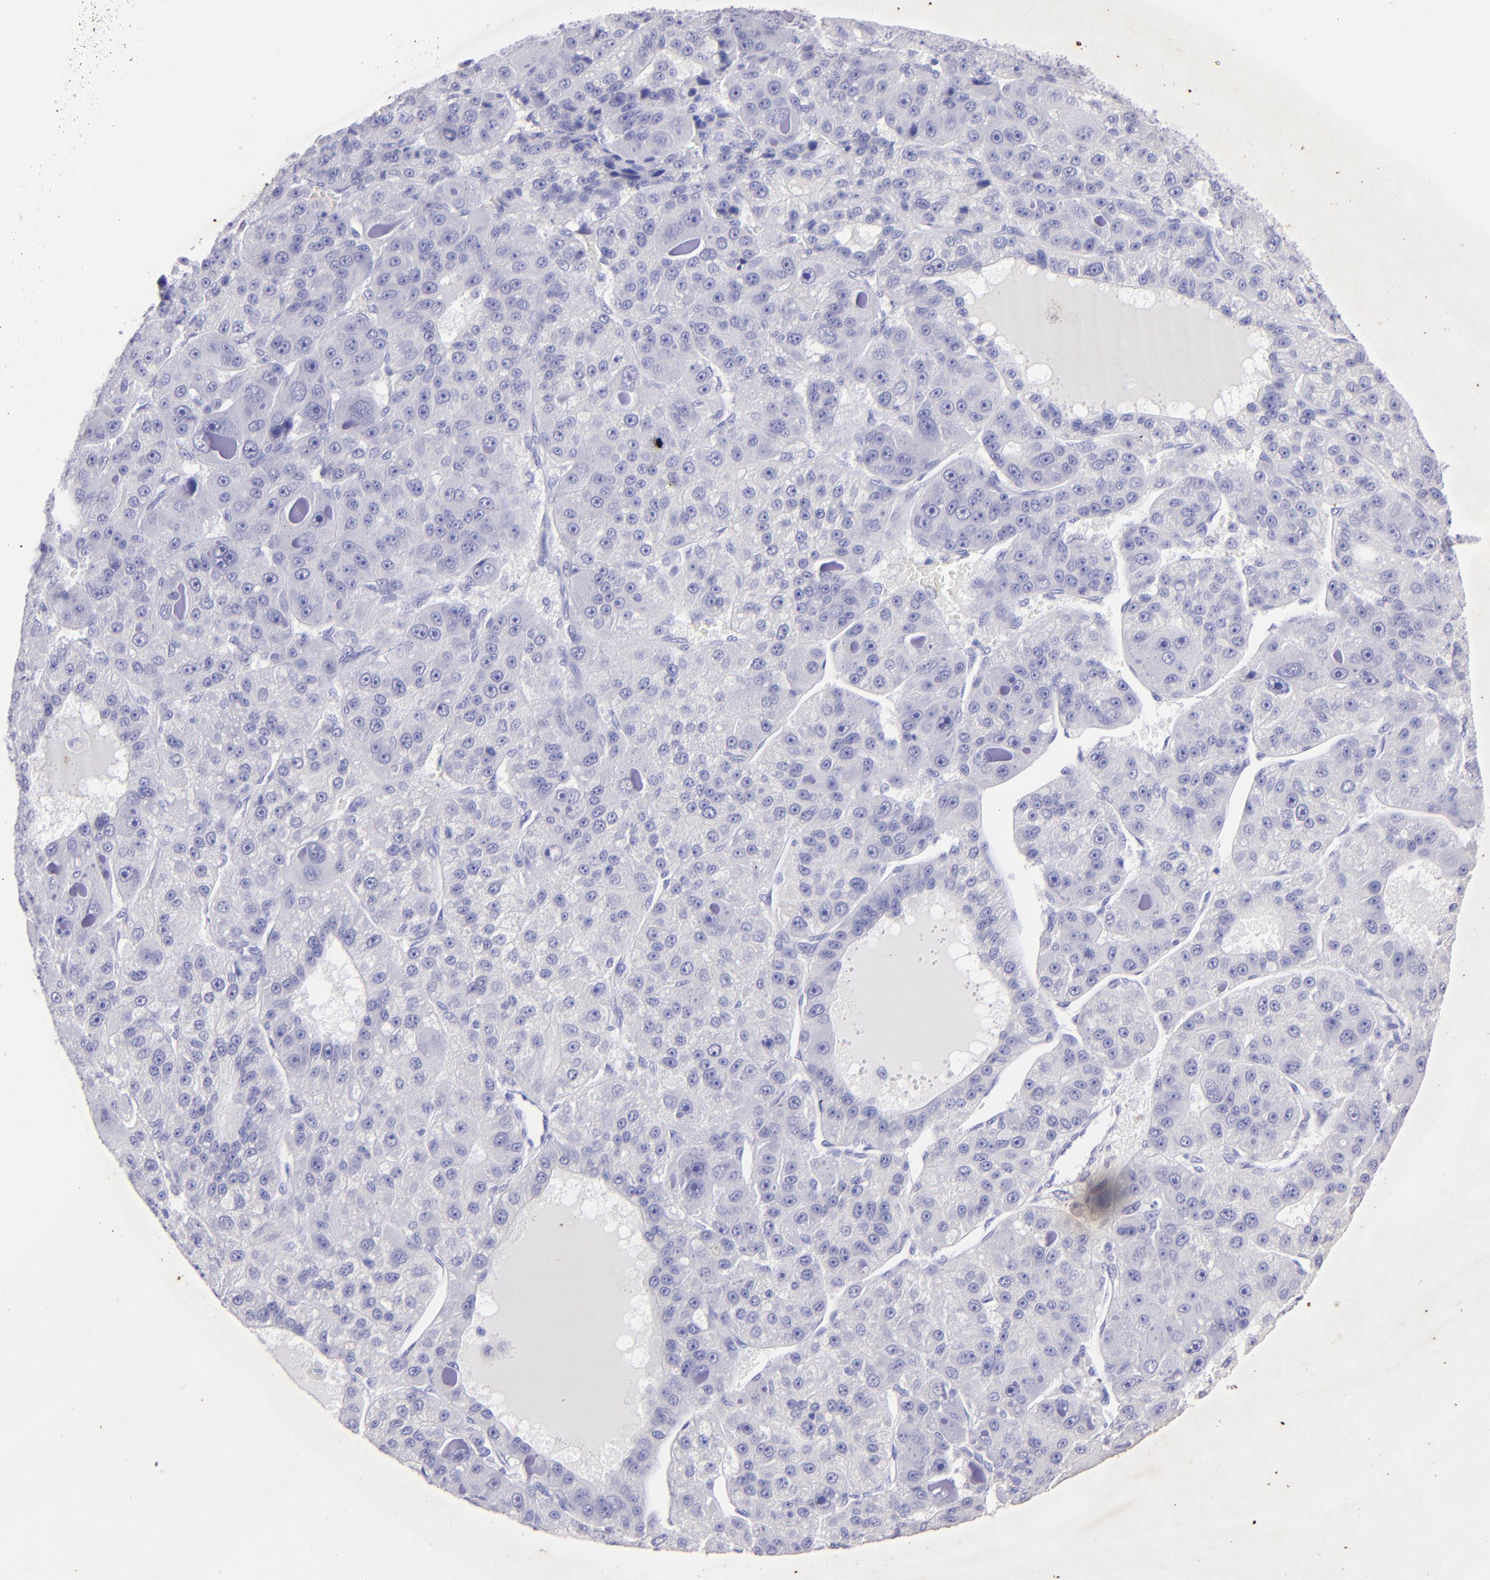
{"staining": {"intensity": "negative", "quantity": "none", "location": "none"}, "tissue": "liver cancer", "cell_type": "Tumor cells", "image_type": "cancer", "snomed": [{"axis": "morphology", "description": "Carcinoma, Hepatocellular, NOS"}, {"axis": "topography", "description": "Liver"}], "caption": "Immunohistochemical staining of hepatocellular carcinoma (liver) displays no significant positivity in tumor cells. (DAB (3,3'-diaminobenzidine) immunohistochemistry (IHC) visualized using brightfield microscopy, high magnification).", "gene": "UCHL1", "patient": {"sex": "male", "age": 76}}